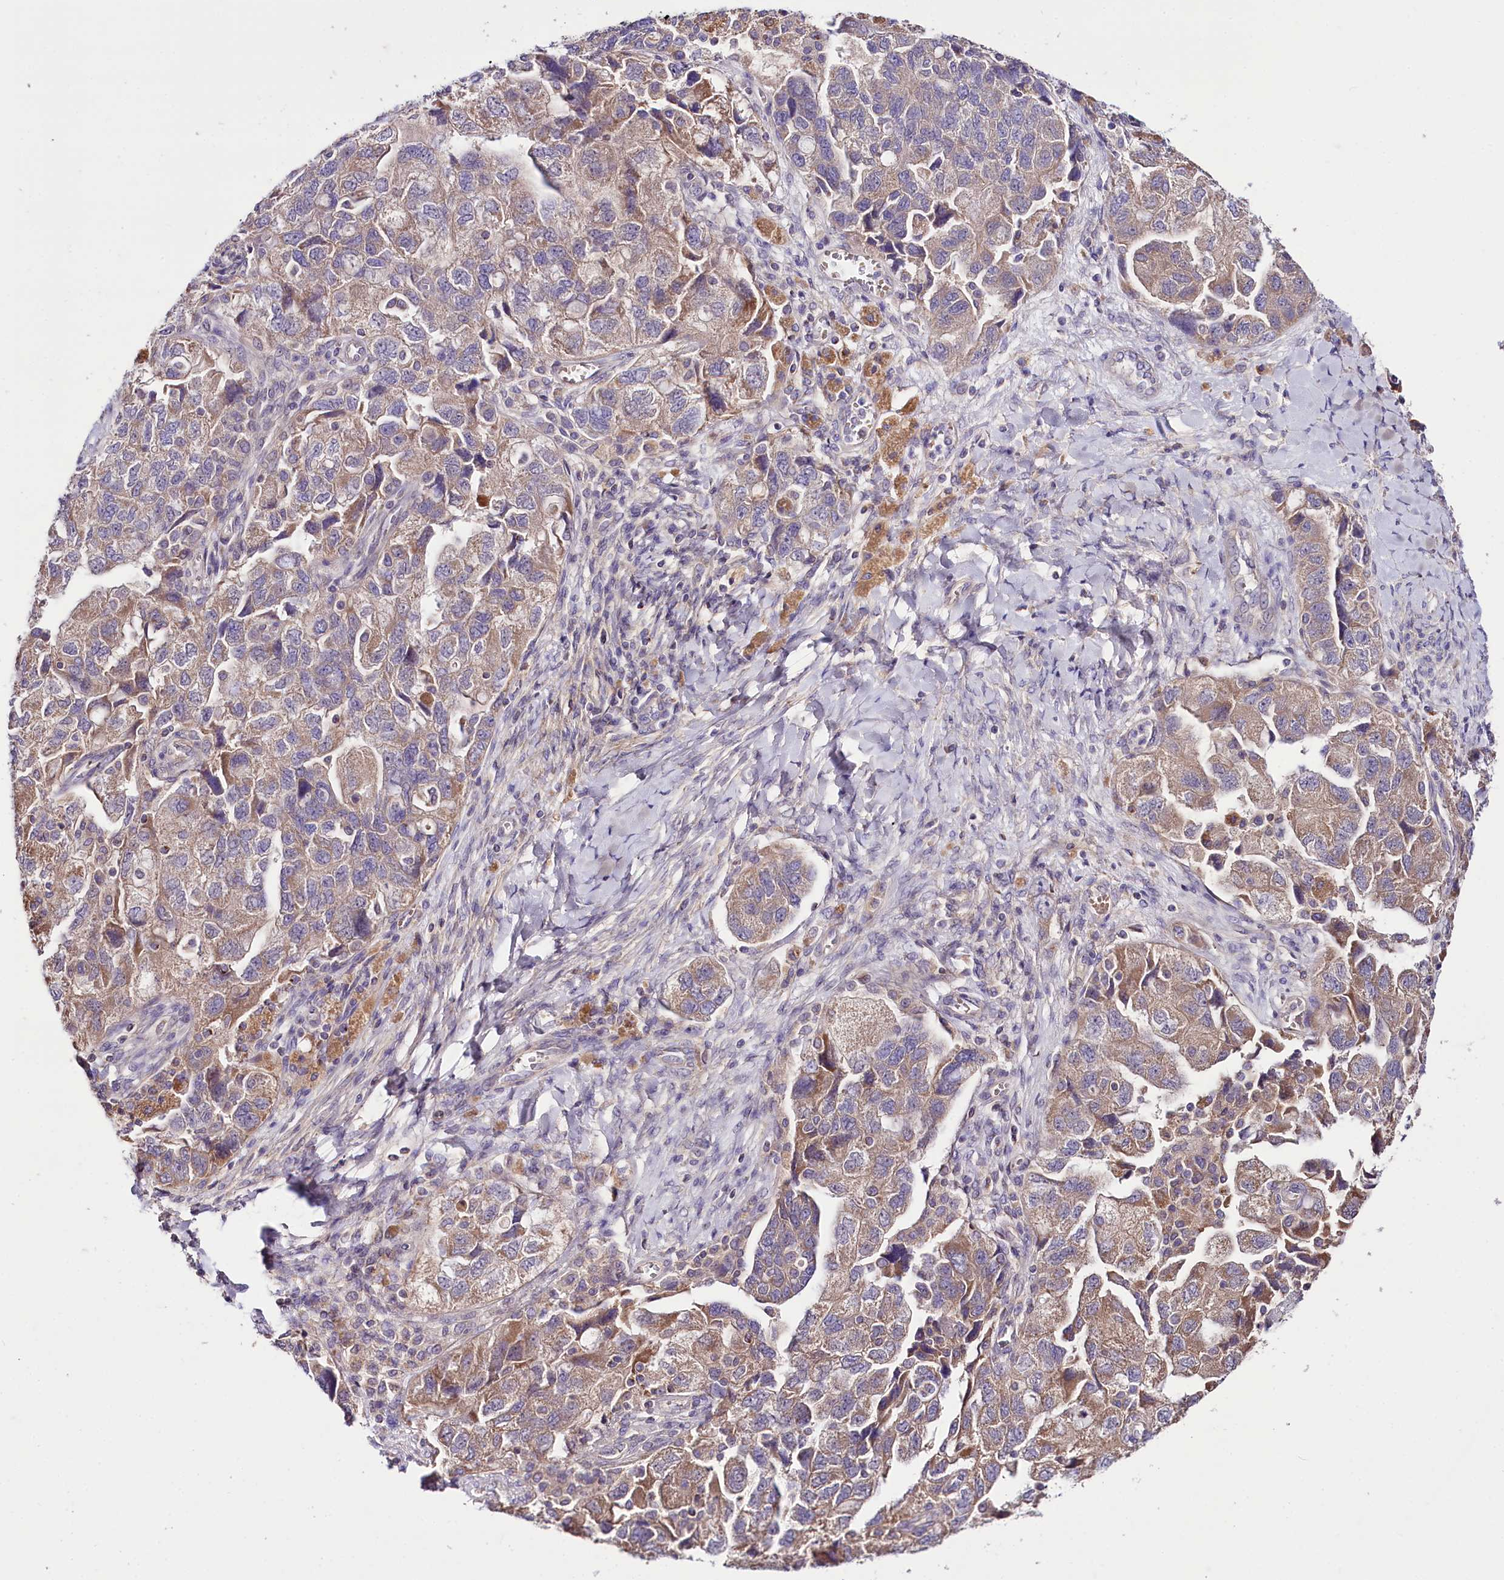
{"staining": {"intensity": "weak", "quantity": ">75%", "location": "cytoplasmic/membranous"}, "tissue": "ovarian cancer", "cell_type": "Tumor cells", "image_type": "cancer", "snomed": [{"axis": "morphology", "description": "Carcinoma, NOS"}, {"axis": "morphology", "description": "Cystadenocarcinoma, serous, NOS"}, {"axis": "topography", "description": "Ovary"}], "caption": "IHC of human ovarian cancer (serous cystadenocarcinoma) displays low levels of weak cytoplasmic/membranous expression in about >75% of tumor cells.", "gene": "ZNF45", "patient": {"sex": "female", "age": 69}}